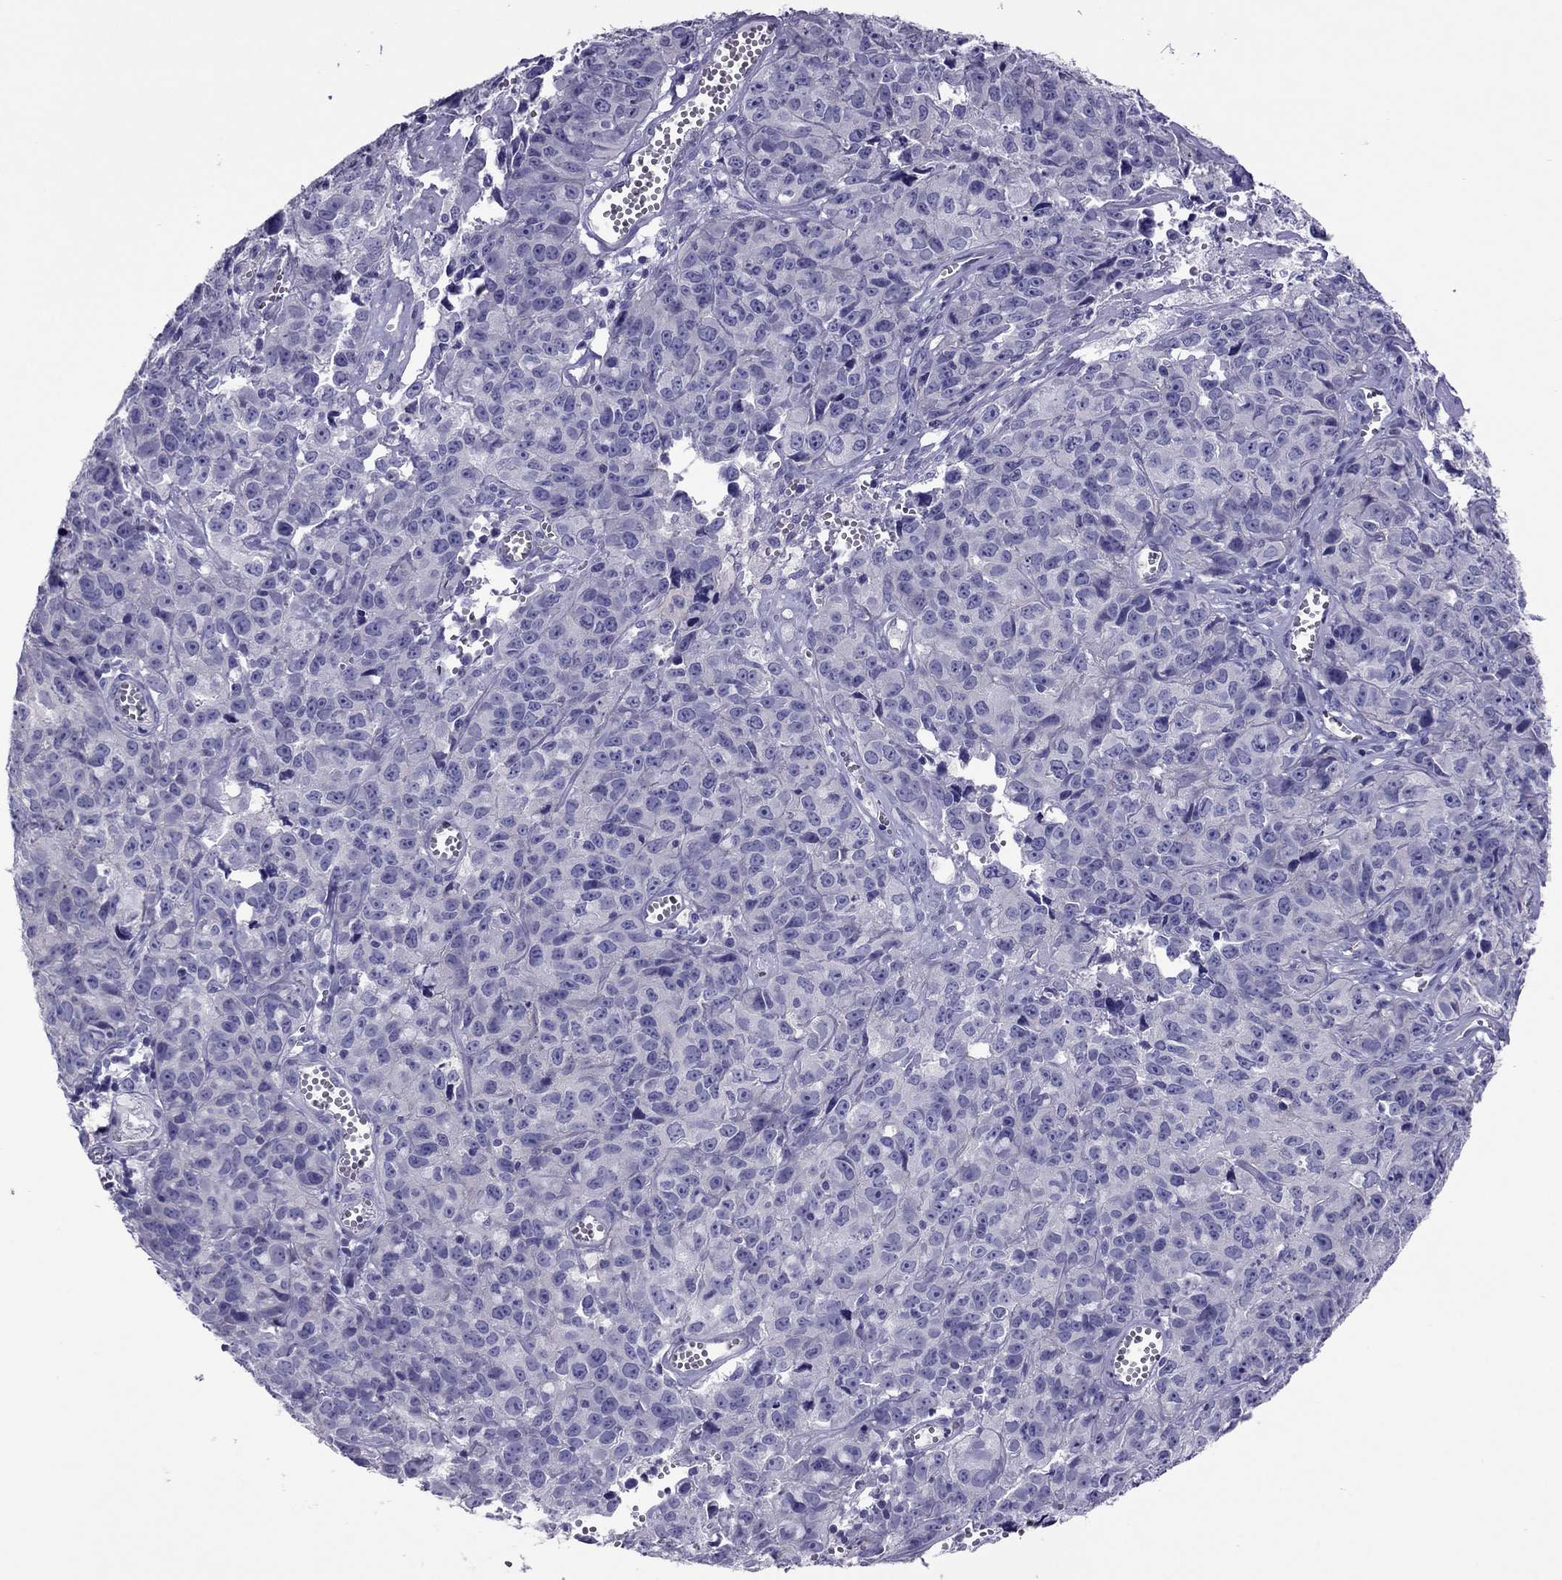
{"staining": {"intensity": "negative", "quantity": "none", "location": "none"}, "tissue": "cervical cancer", "cell_type": "Tumor cells", "image_type": "cancer", "snomed": [{"axis": "morphology", "description": "Squamous cell carcinoma, NOS"}, {"axis": "topography", "description": "Cervix"}], "caption": "An image of cervical cancer (squamous cell carcinoma) stained for a protein shows no brown staining in tumor cells.", "gene": "MYL11", "patient": {"sex": "female", "age": 28}}